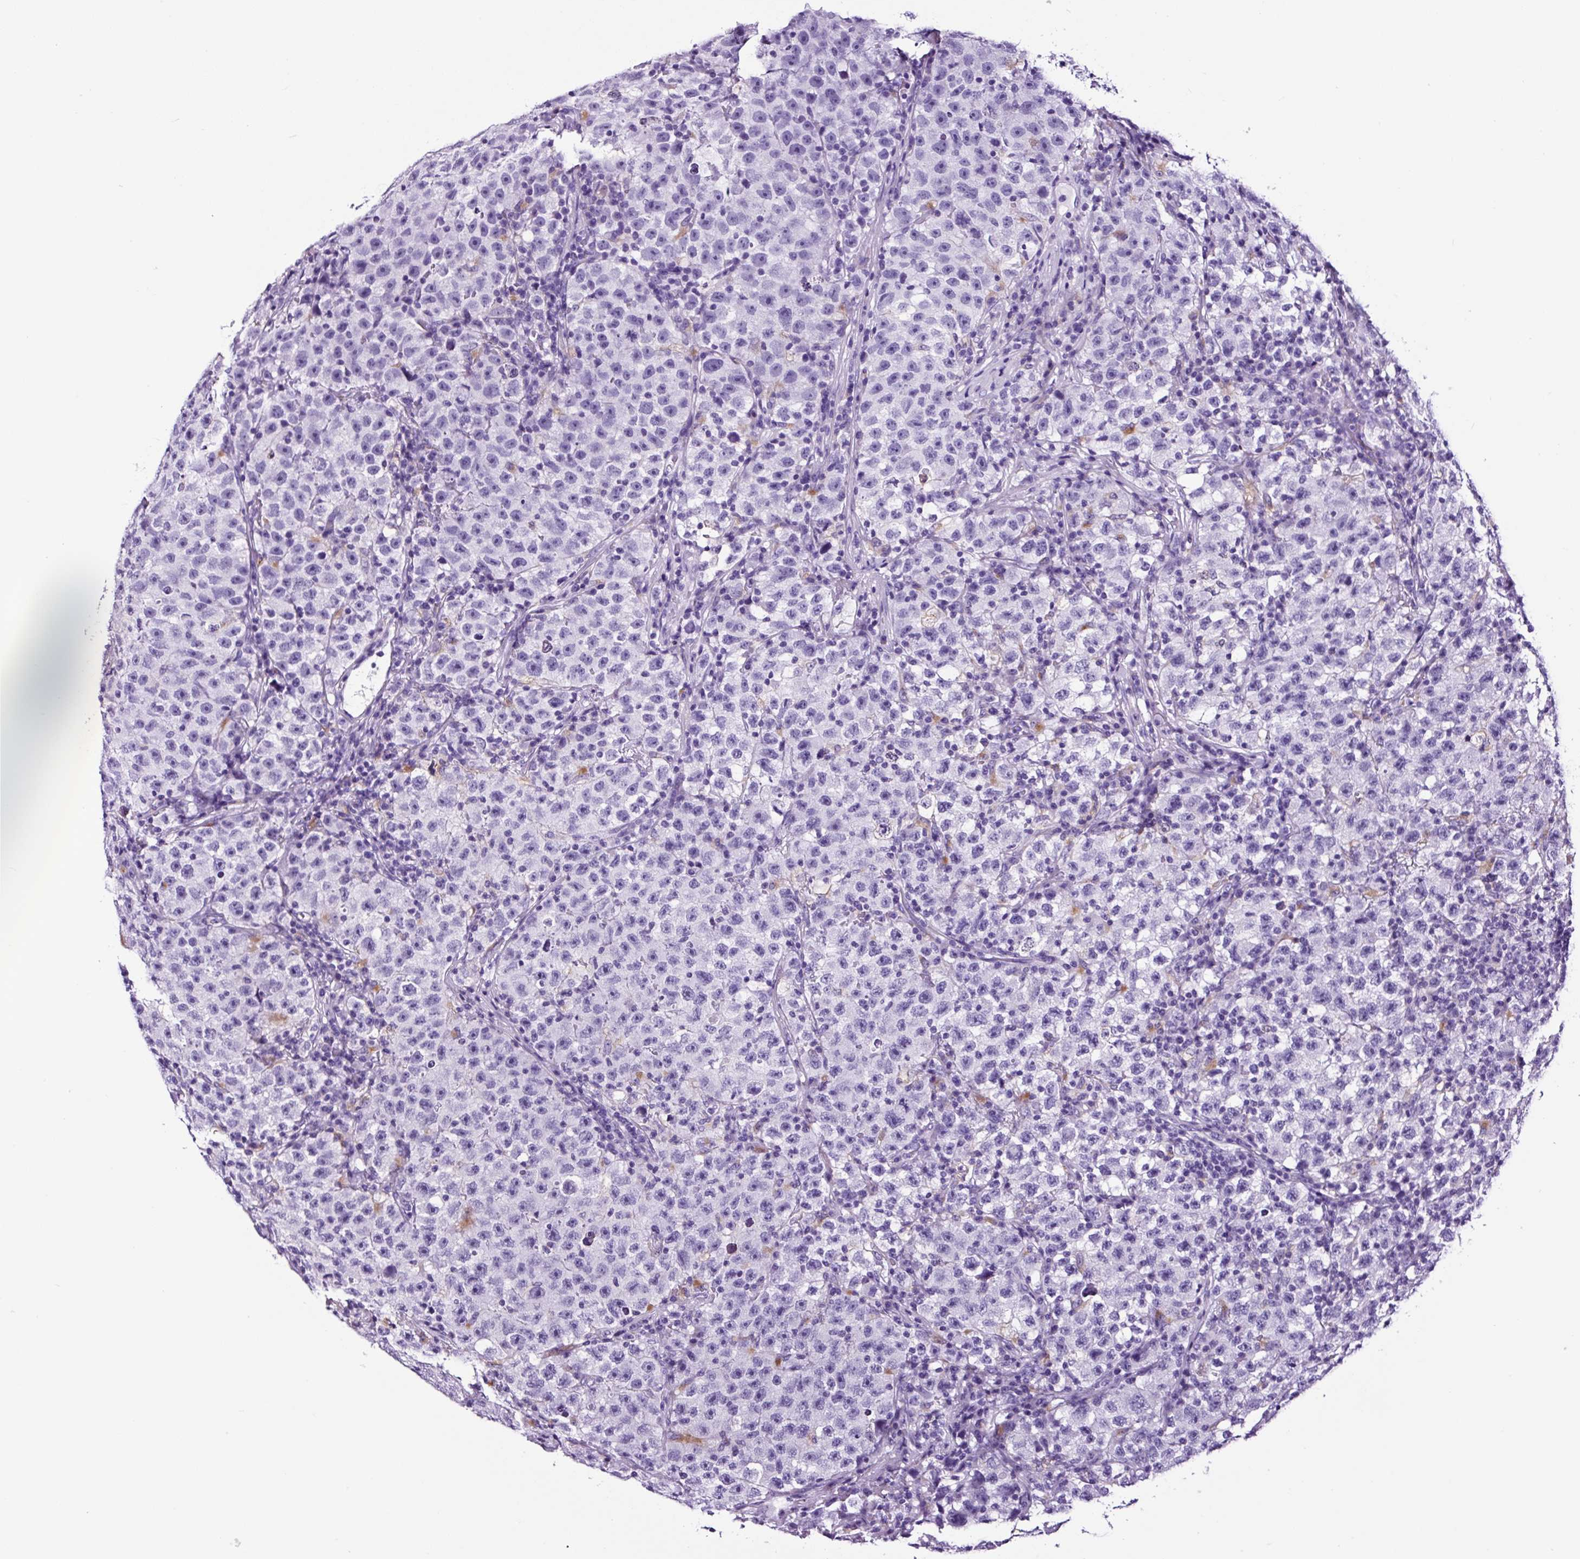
{"staining": {"intensity": "negative", "quantity": "none", "location": "none"}, "tissue": "testis cancer", "cell_type": "Tumor cells", "image_type": "cancer", "snomed": [{"axis": "morphology", "description": "Seminoma, NOS"}, {"axis": "topography", "description": "Testis"}], "caption": "Image shows no protein staining in tumor cells of testis cancer (seminoma) tissue.", "gene": "FBXL7", "patient": {"sex": "male", "age": 22}}